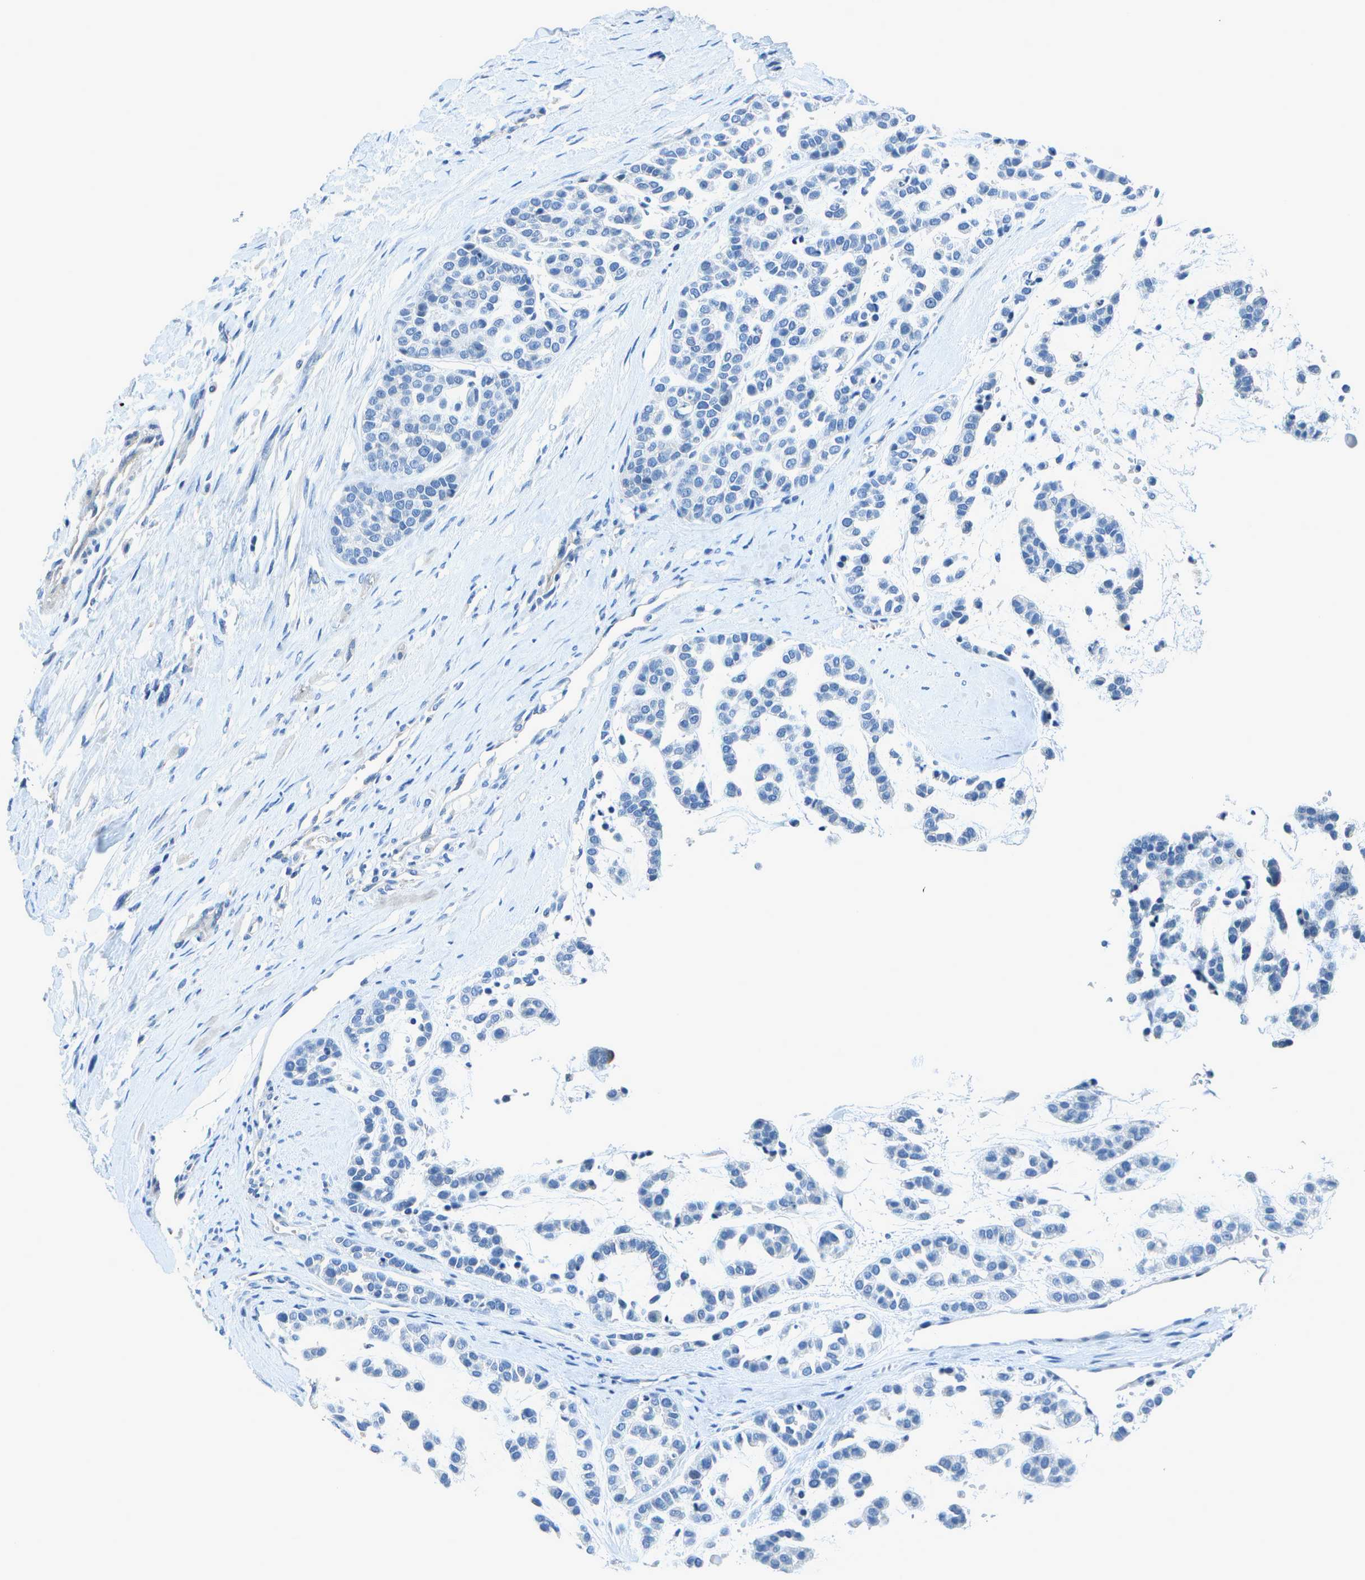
{"staining": {"intensity": "negative", "quantity": "none", "location": "none"}, "tissue": "head and neck cancer", "cell_type": "Tumor cells", "image_type": "cancer", "snomed": [{"axis": "morphology", "description": "Adenocarcinoma, NOS"}, {"axis": "morphology", "description": "Adenoma, NOS"}, {"axis": "topography", "description": "Head-Neck"}], "caption": "There is no significant staining in tumor cells of head and neck adenocarcinoma.", "gene": "DCT", "patient": {"sex": "female", "age": 55}}